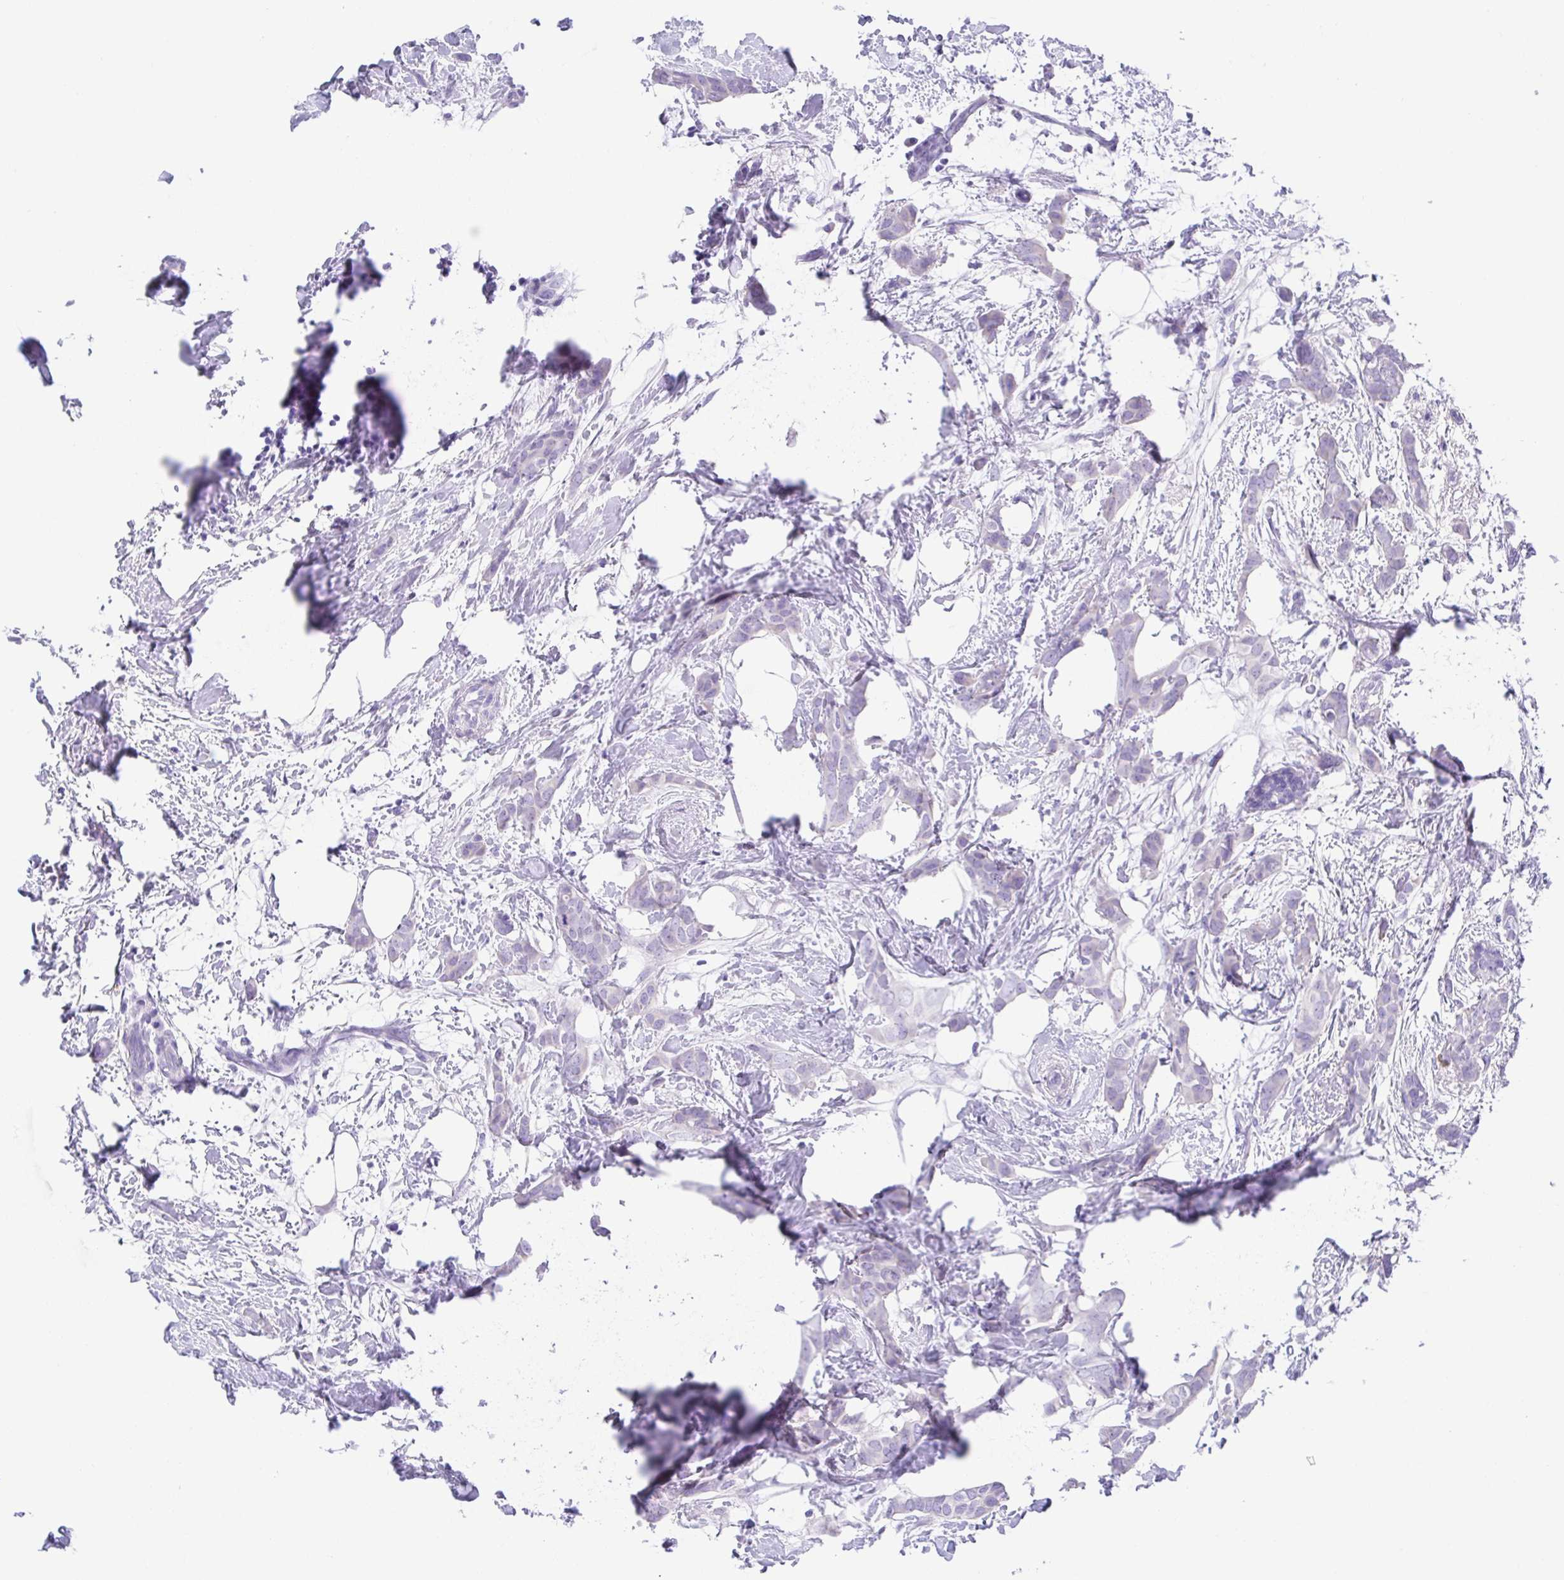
{"staining": {"intensity": "negative", "quantity": "none", "location": "none"}, "tissue": "breast cancer", "cell_type": "Tumor cells", "image_type": "cancer", "snomed": [{"axis": "morphology", "description": "Duct carcinoma"}, {"axis": "topography", "description": "Breast"}], "caption": "Human invasive ductal carcinoma (breast) stained for a protein using immunohistochemistry (IHC) displays no expression in tumor cells.", "gene": "LUZP4", "patient": {"sex": "female", "age": 62}}